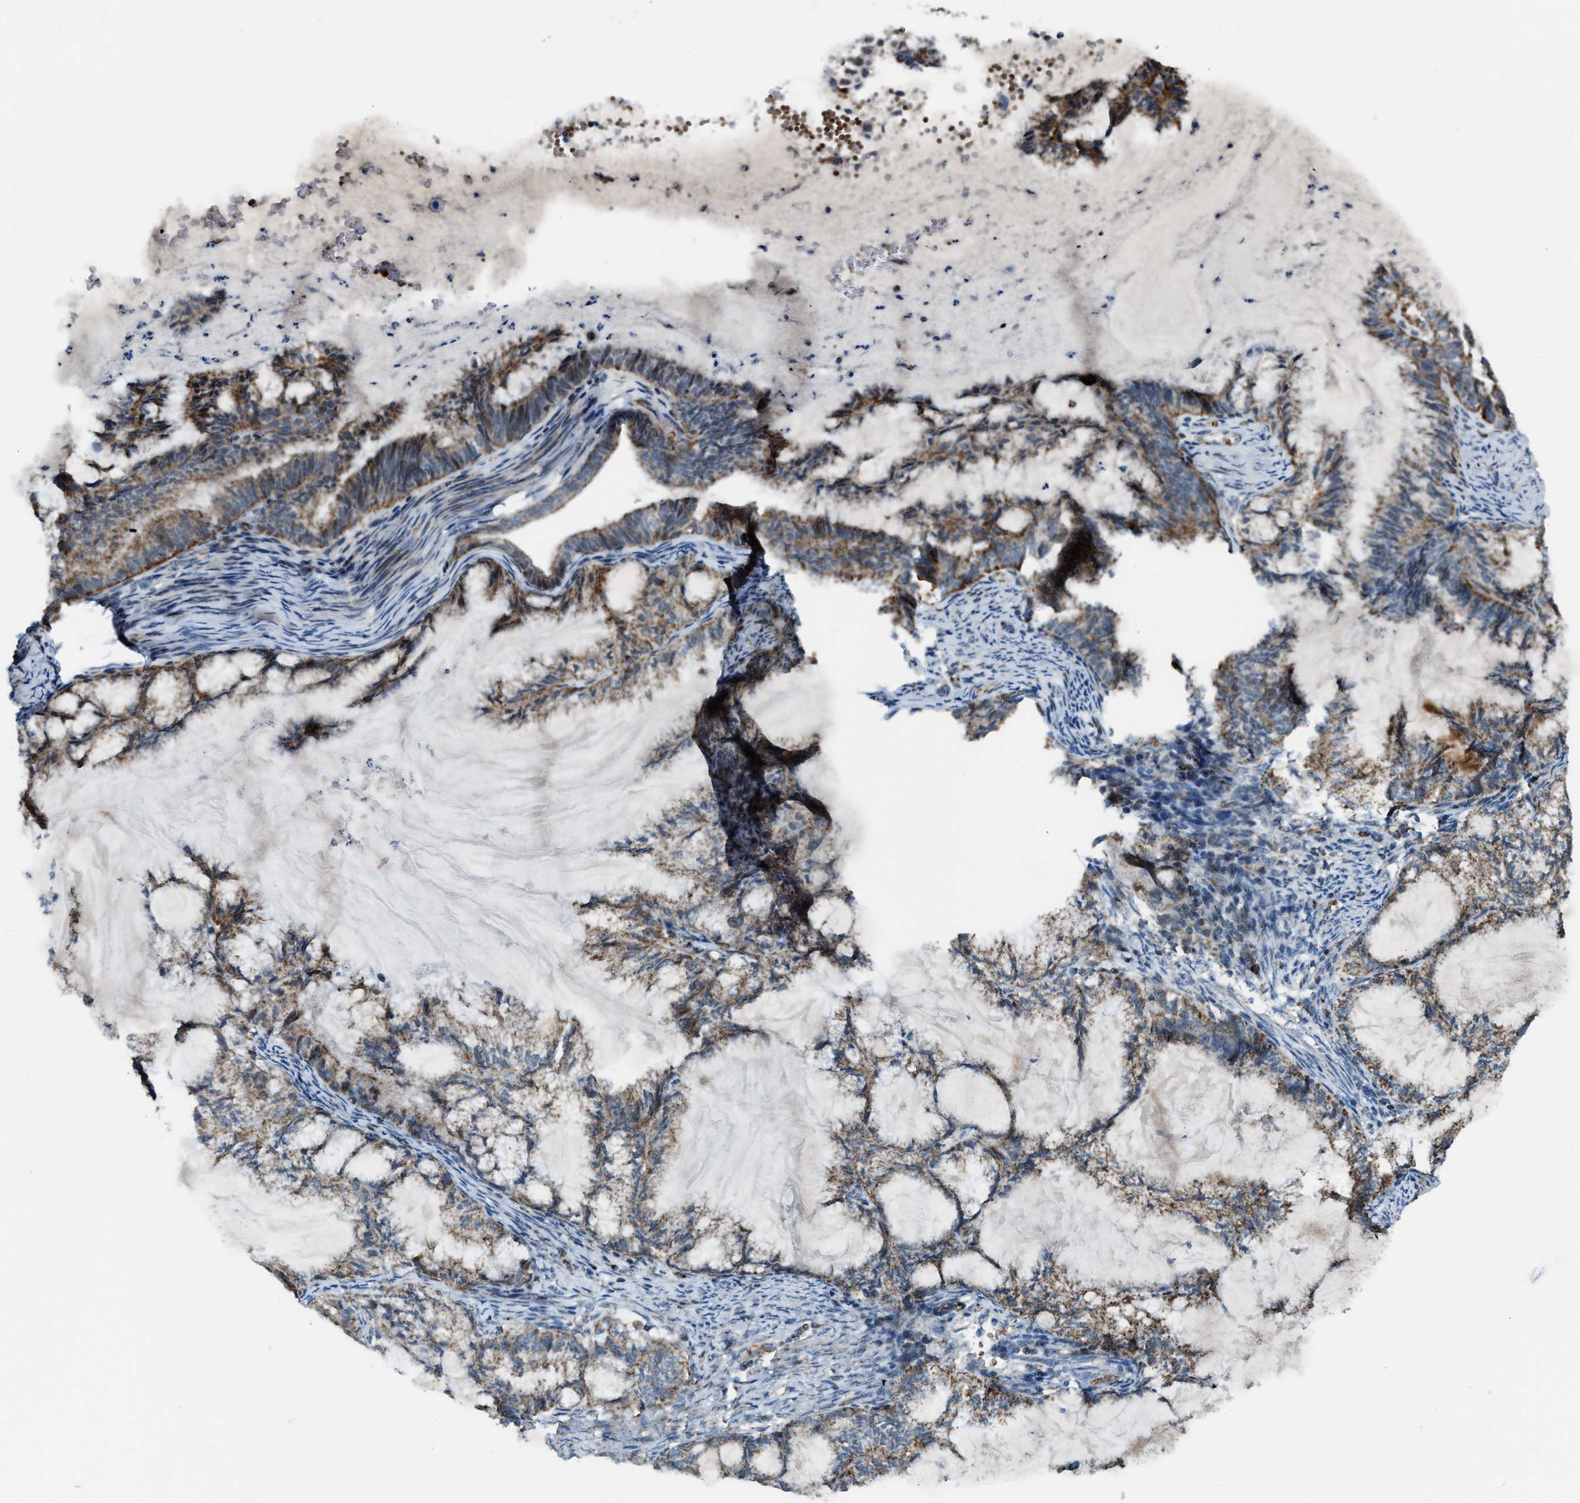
{"staining": {"intensity": "moderate", "quantity": ">75%", "location": "cytoplasmic/membranous"}, "tissue": "endometrial cancer", "cell_type": "Tumor cells", "image_type": "cancer", "snomed": [{"axis": "morphology", "description": "Adenocarcinoma, NOS"}, {"axis": "topography", "description": "Endometrium"}], "caption": "Human endometrial cancer (adenocarcinoma) stained for a protein (brown) displays moderate cytoplasmic/membranous positive expression in approximately >75% of tumor cells.", "gene": "CHN2", "patient": {"sex": "female", "age": 86}}